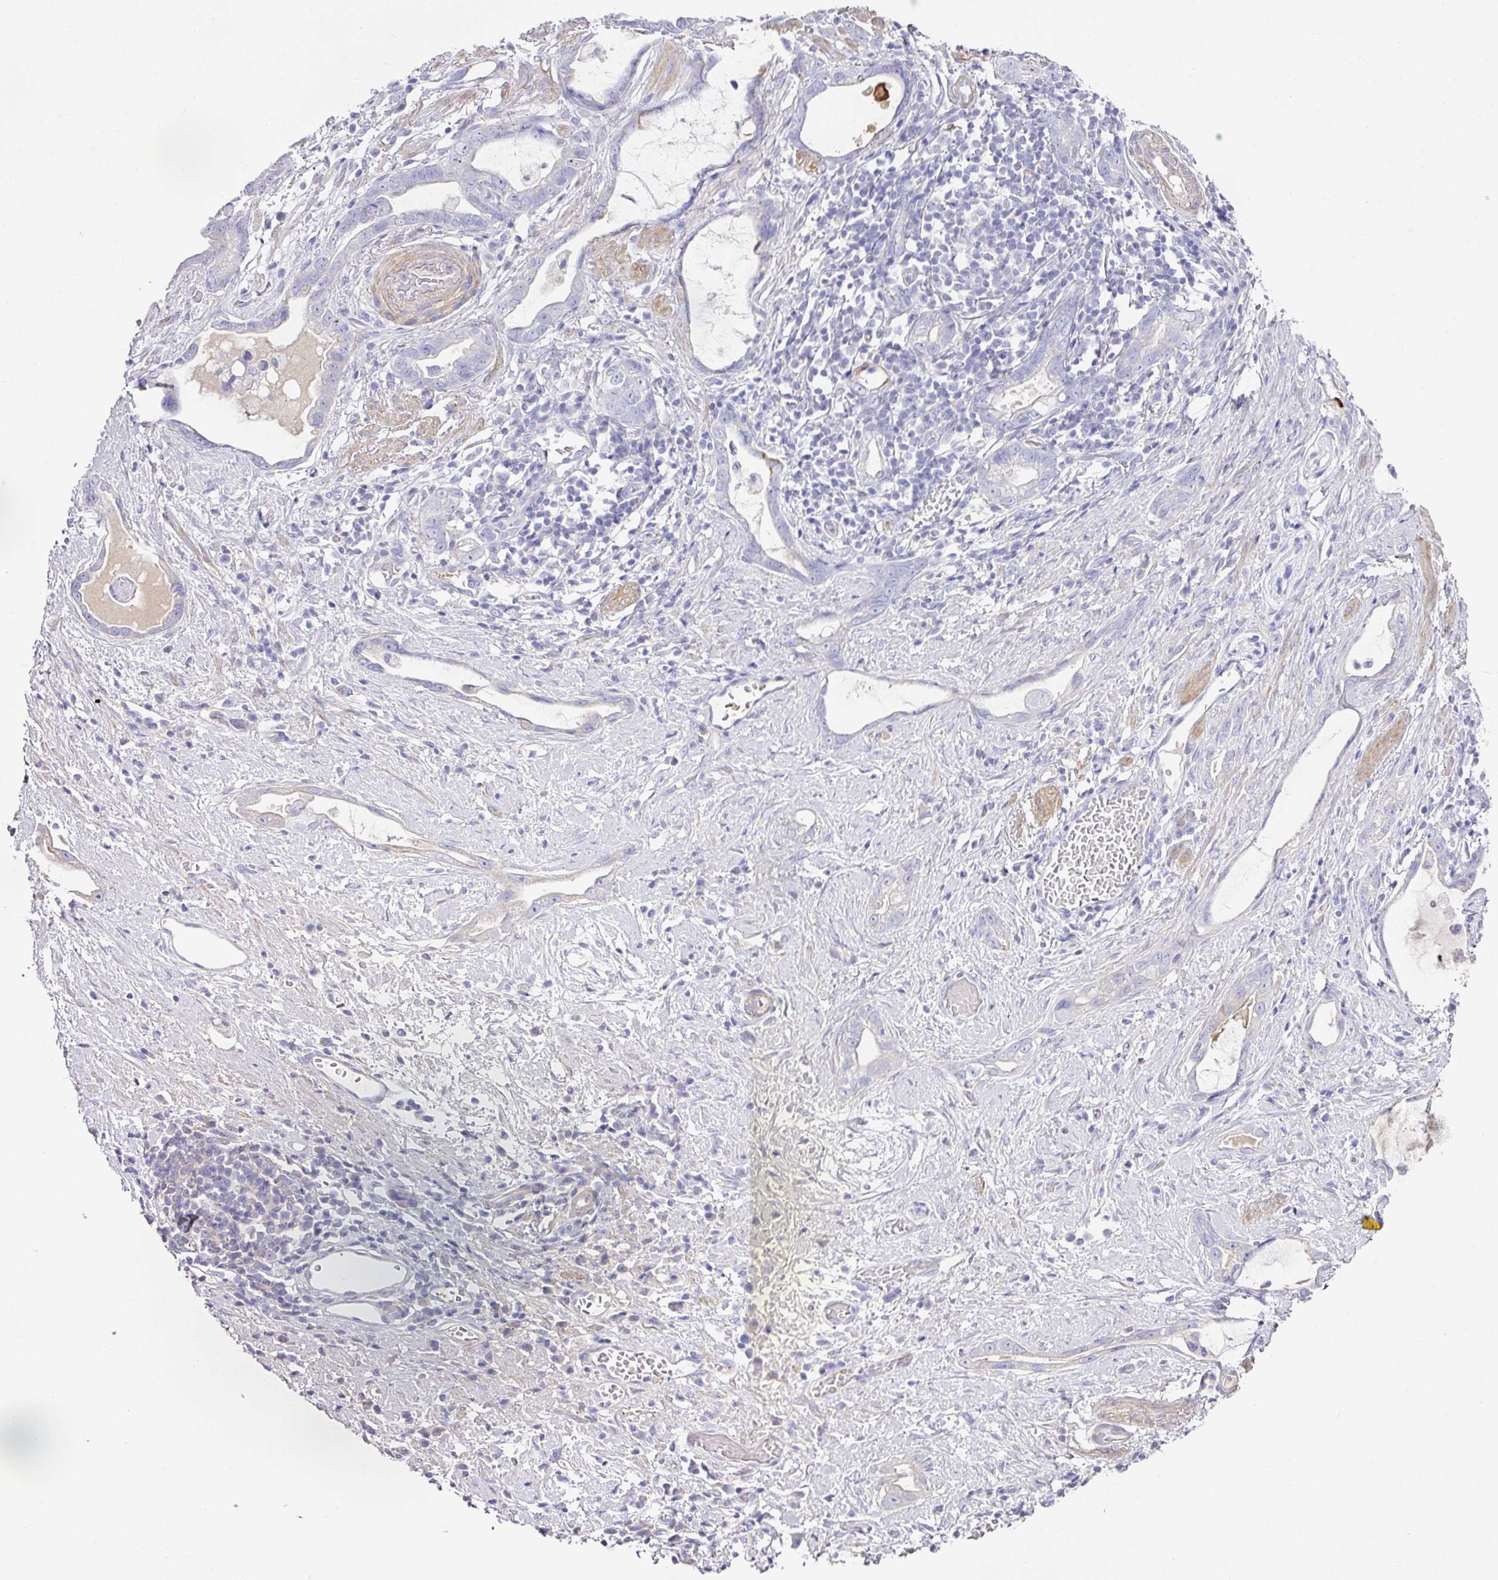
{"staining": {"intensity": "negative", "quantity": "none", "location": "none"}, "tissue": "stomach cancer", "cell_type": "Tumor cells", "image_type": "cancer", "snomed": [{"axis": "morphology", "description": "Adenocarcinoma, NOS"}, {"axis": "topography", "description": "Stomach"}], "caption": "High magnification brightfield microscopy of adenocarcinoma (stomach) stained with DAB (3,3'-diaminobenzidine) (brown) and counterstained with hematoxylin (blue): tumor cells show no significant positivity. (DAB (3,3'-diaminobenzidine) immunohistochemistry visualized using brightfield microscopy, high magnification).", "gene": "TARM1", "patient": {"sex": "male", "age": 55}}